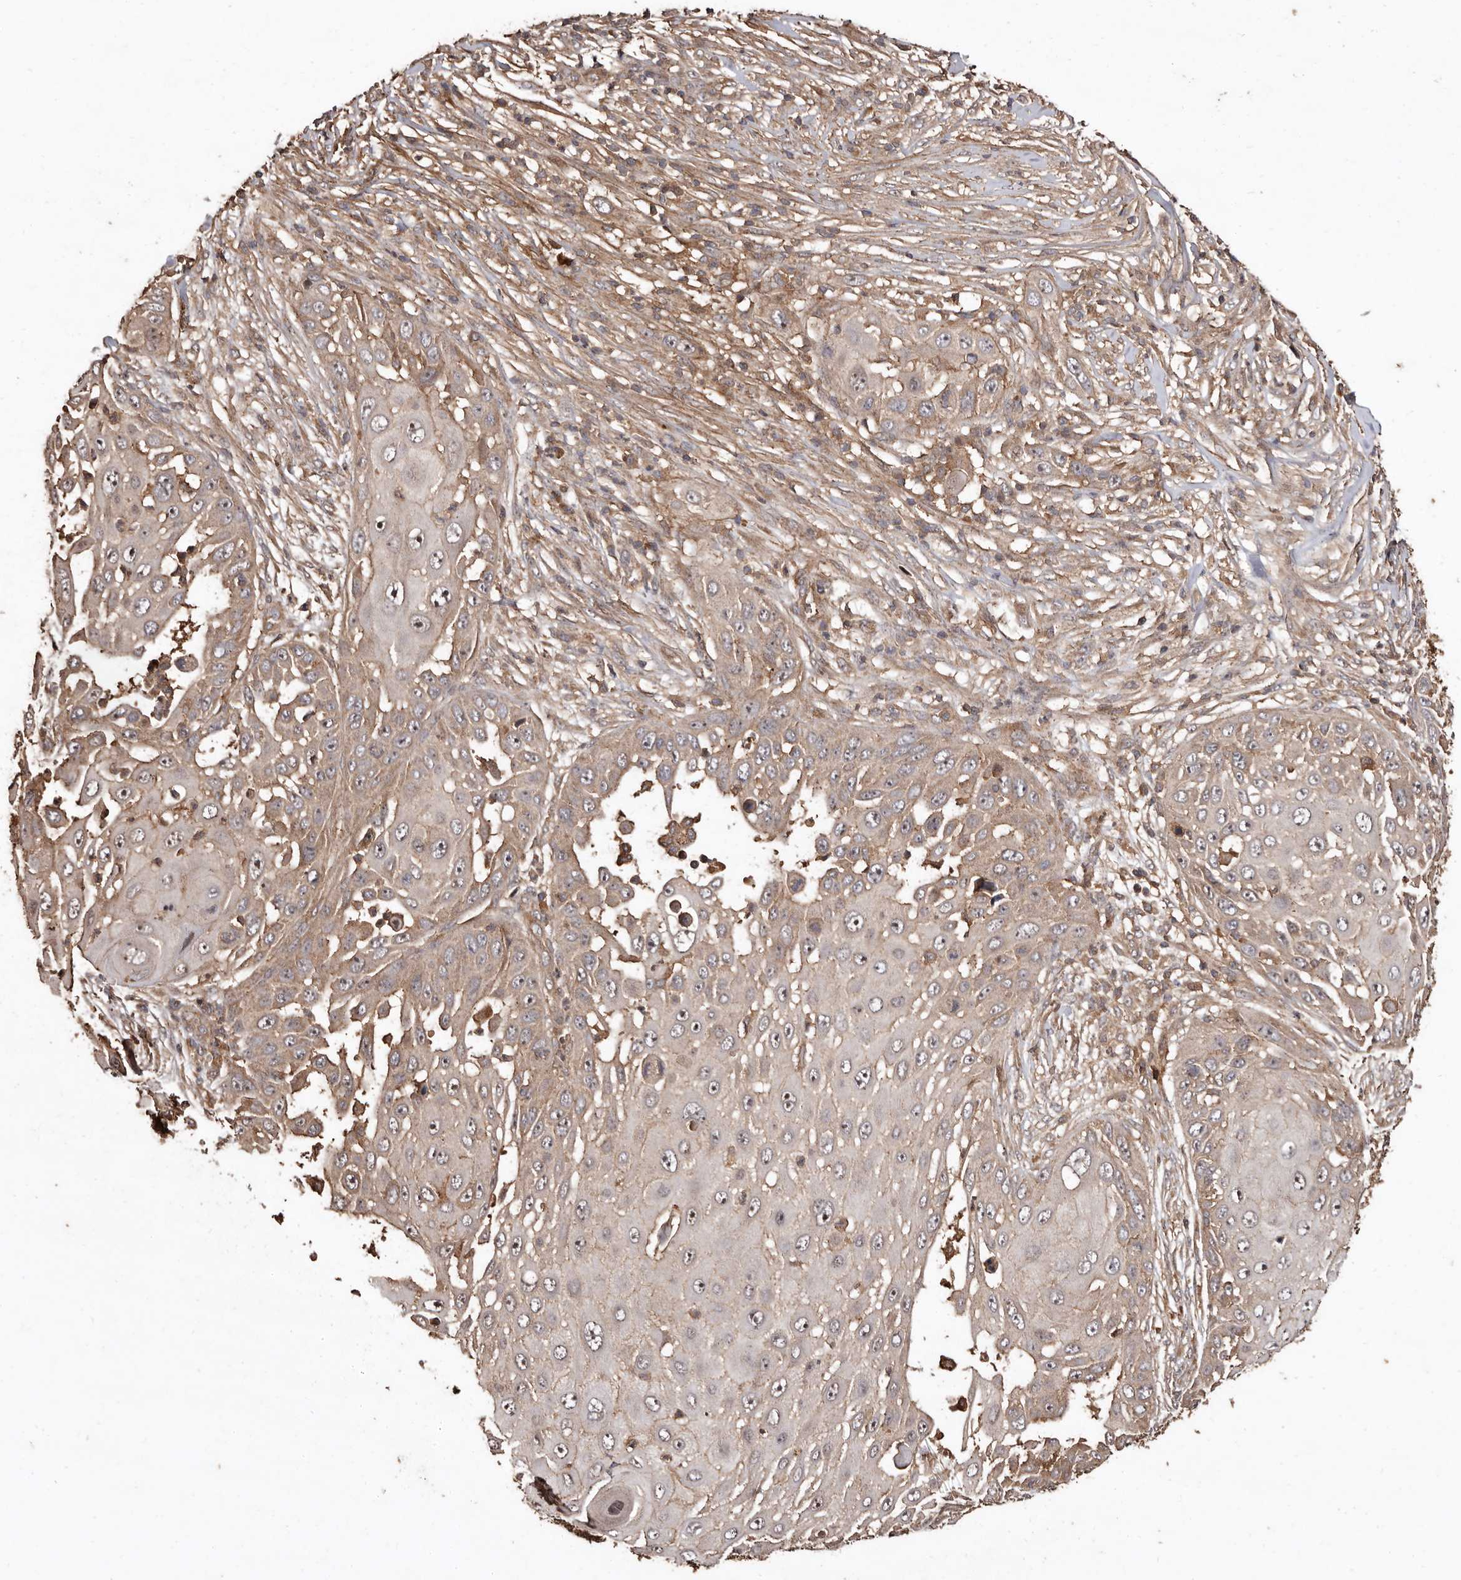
{"staining": {"intensity": "moderate", "quantity": ">75%", "location": "cytoplasmic/membranous,nuclear"}, "tissue": "skin cancer", "cell_type": "Tumor cells", "image_type": "cancer", "snomed": [{"axis": "morphology", "description": "Squamous cell carcinoma, NOS"}, {"axis": "topography", "description": "Skin"}], "caption": "DAB (3,3'-diaminobenzidine) immunohistochemical staining of skin cancer (squamous cell carcinoma) displays moderate cytoplasmic/membranous and nuclear protein expression in approximately >75% of tumor cells. The staining was performed using DAB (3,3'-diaminobenzidine) to visualize the protein expression in brown, while the nuclei were stained in blue with hematoxylin (Magnification: 20x).", "gene": "RWDD1", "patient": {"sex": "female", "age": 44}}